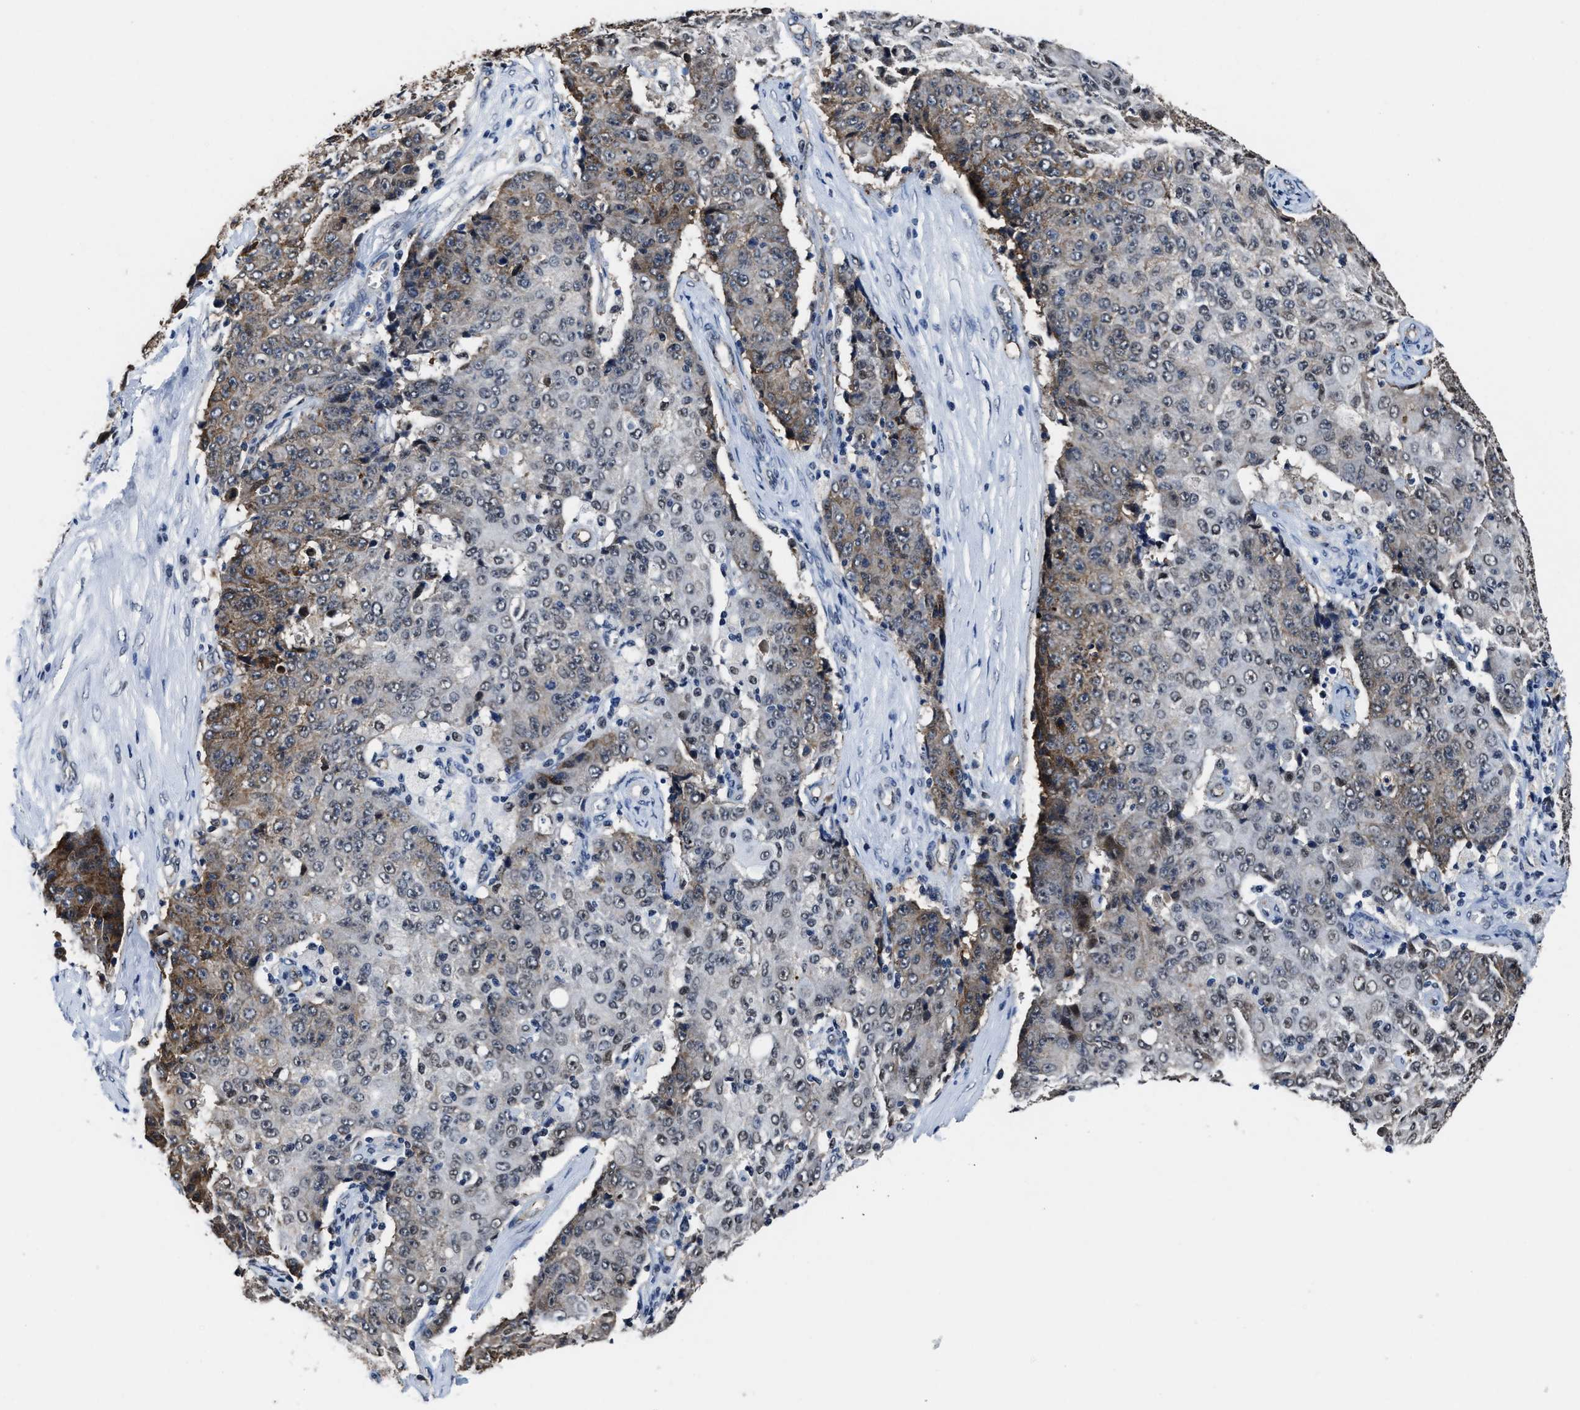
{"staining": {"intensity": "moderate", "quantity": "25%-75%", "location": "cytoplasmic/membranous"}, "tissue": "ovarian cancer", "cell_type": "Tumor cells", "image_type": "cancer", "snomed": [{"axis": "morphology", "description": "Carcinoma, endometroid"}, {"axis": "topography", "description": "Ovary"}], "caption": "The micrograph reveals a brown stain indicating the presence of a protein in the cytoplasmic/membranous of tumor cells in ovarian cancer (endometroid carcinoma). (DAB IHC, brown staining for protein, blue staining for nuclei).", "gene": "MARCKSL1", "patient": {"sex": "female", "age": 42}}